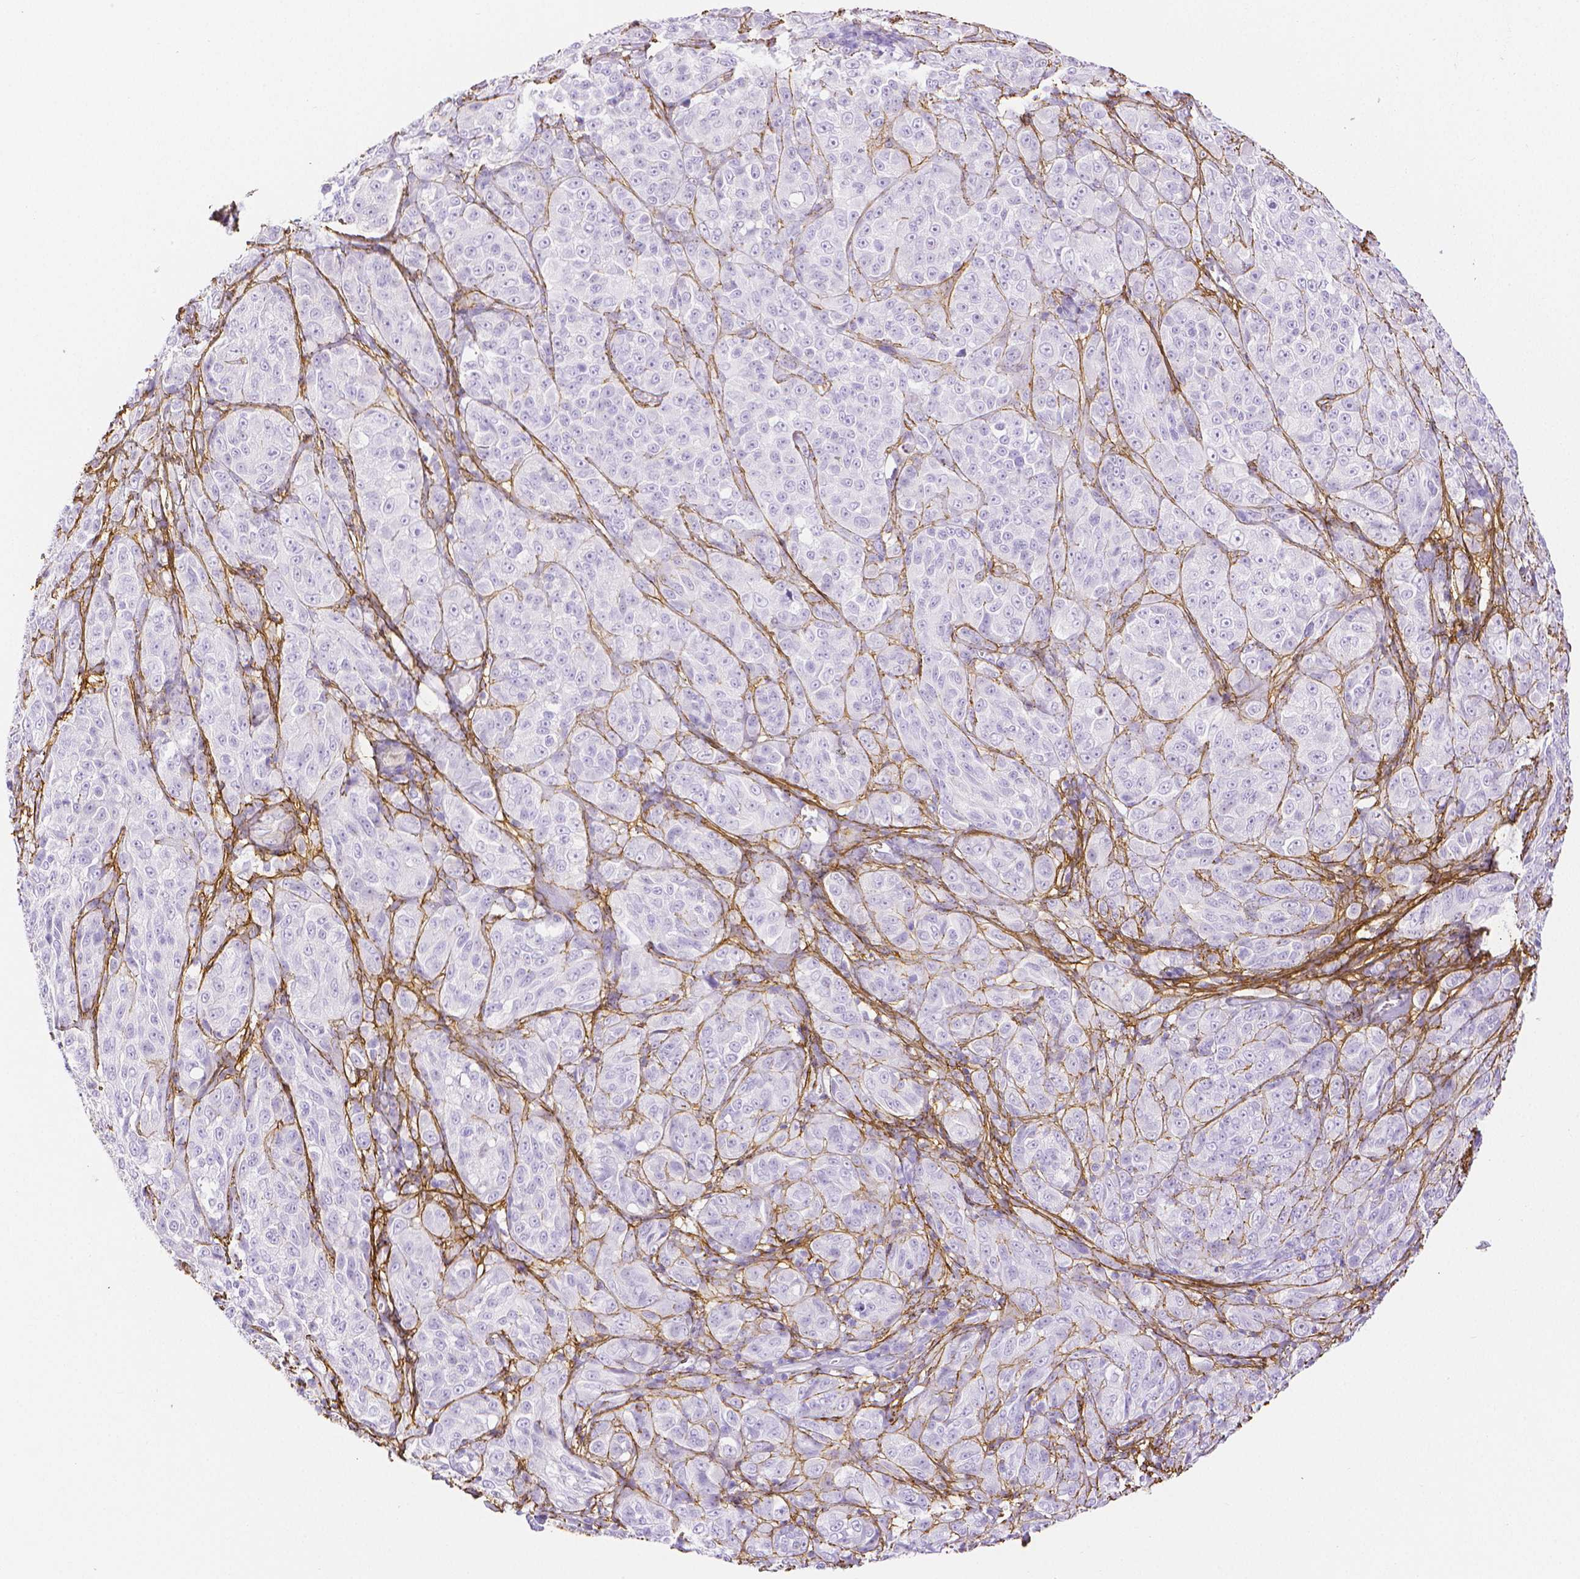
{"staining": {"intensity": "negative", "quantity": "none", "location": "none"}, "tissue": "melanoma", "cell_type": "Tumor cells", "image_type": "cancer", "snomed": [{"axis": "morphology", "description": "Malignant melanoma, NOS"}, {"axis": "topography", "description": "Skin"}], "caption": "DAB immunohistochemical staining of human malignant melanoma exhibits no significant staining in tumor cells. (DAB immunohistochemistry (IHC) visualized using brightfield microscopy, high magnification).", "gene": "FBN1", "patient": {"sex": "male", "age": 89}}